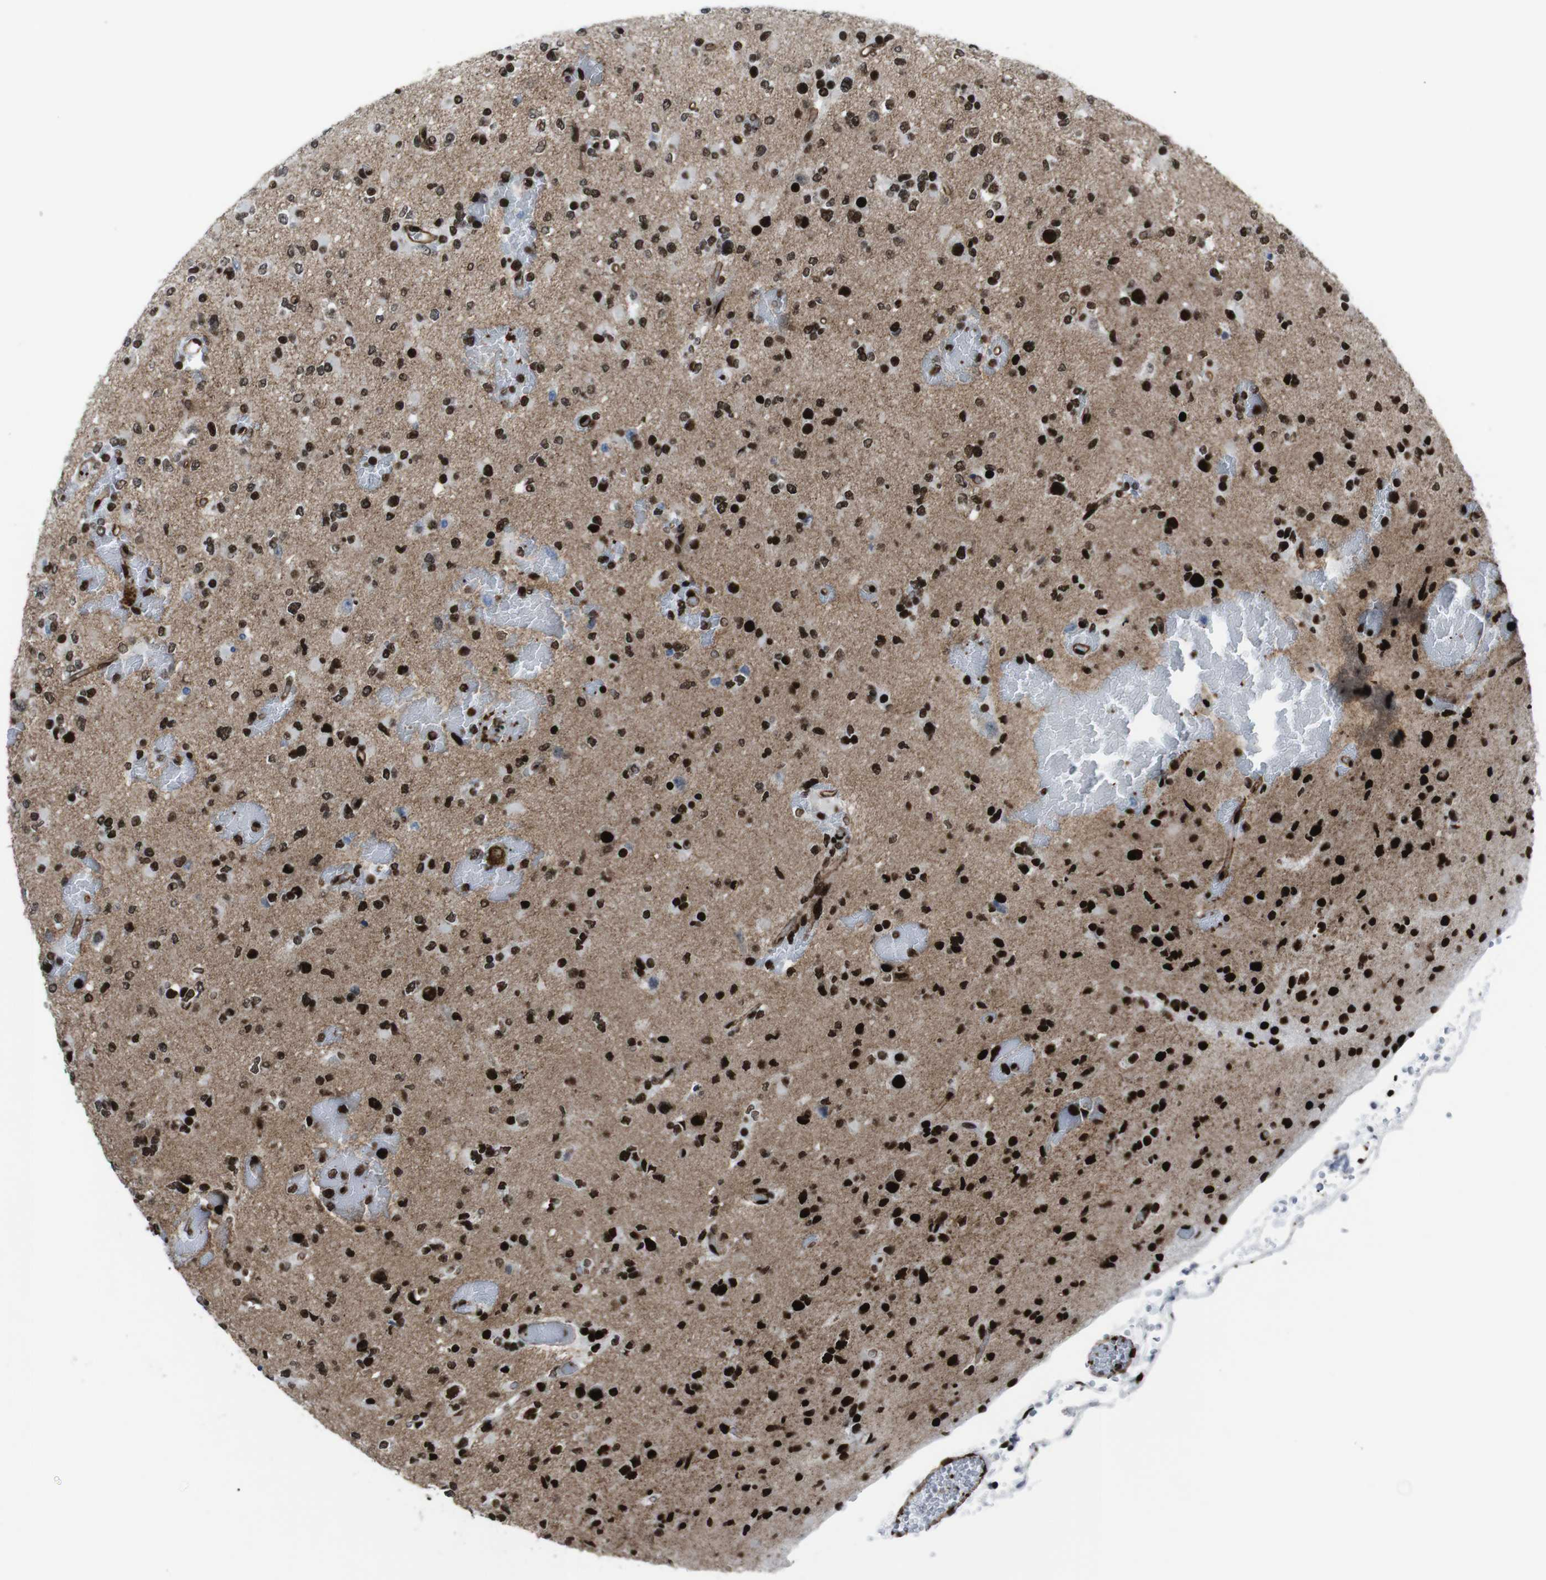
{"staining": {"intensity": "strong", "quantity": ">75%", "location": "nuclear"}, "tissue": "glioma", "cell_type": "Tumor cells", "image_type": "cancer", "snomed": [{"axis": "morphology", "description": "Glioma, malignant, Low grade"}, {"axis": "topography", "description": "Brain"}], "caption": "Protein expression analysis of low-grade glioma (malignant) exhibits strong nuclear expression in about >75% of tumor cells.", "gene": "HNRNPU", "patient": {"sex": "female", "age": 22}}